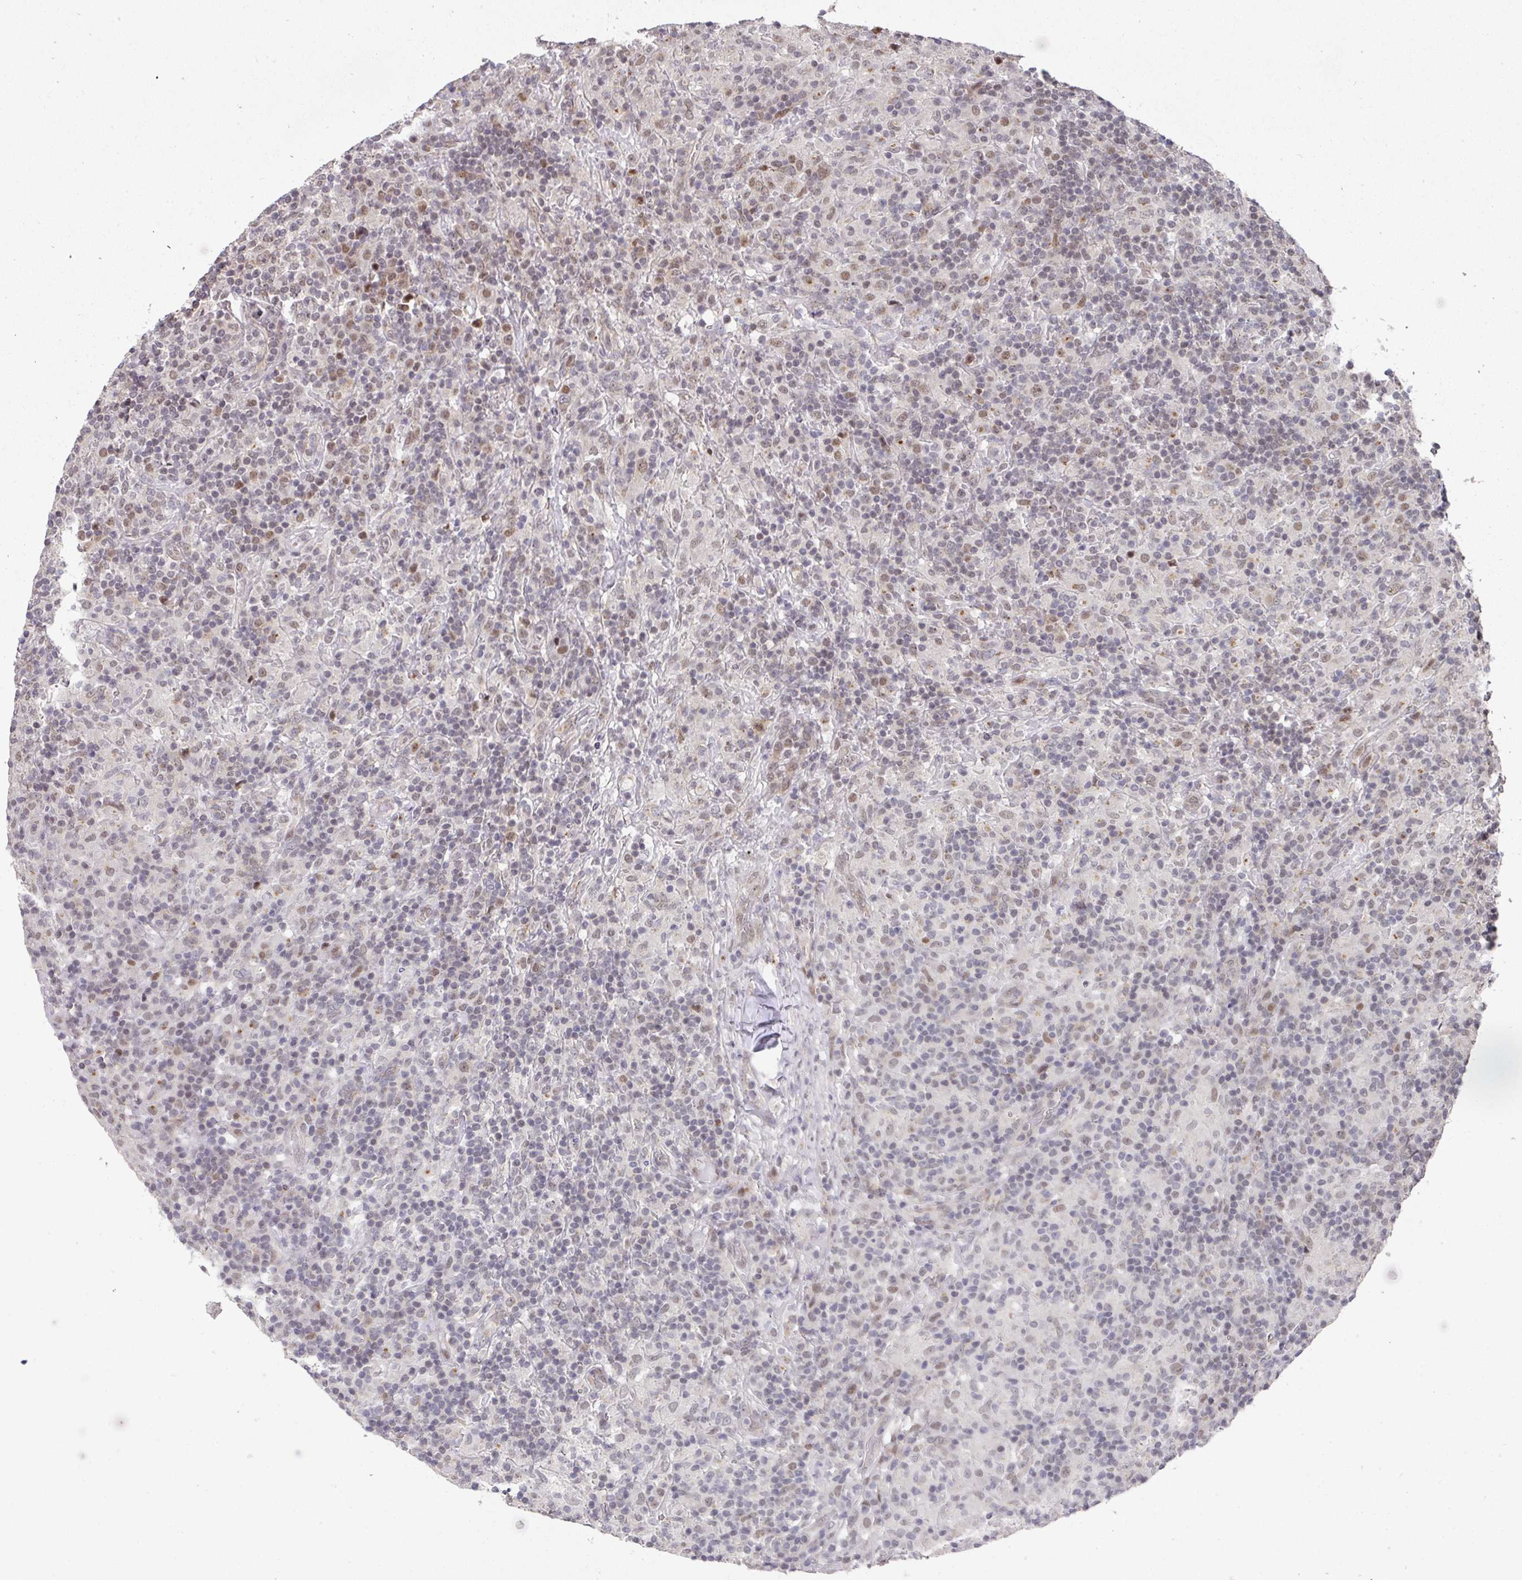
{"staining": {"intensity": "weak", "quantity": "25%-75%", "location": "nuclear"}, "tissue": "lymphoma", "cell_type": "Tumor cells", "image_type": "cancer", "snomed": [{"axis": "morphology", "description": "Hodgkin's disease, NOS"}, {"axis": "topography", "description": "Lymph node"}], "caption": "Human Hodgkin's disease stained with a brown dye shows weak nuclear positive expression in about 25%-75% of tumor cells.", "gene": "C18orf25", "patient": {"sex": "male", "age": 70}}